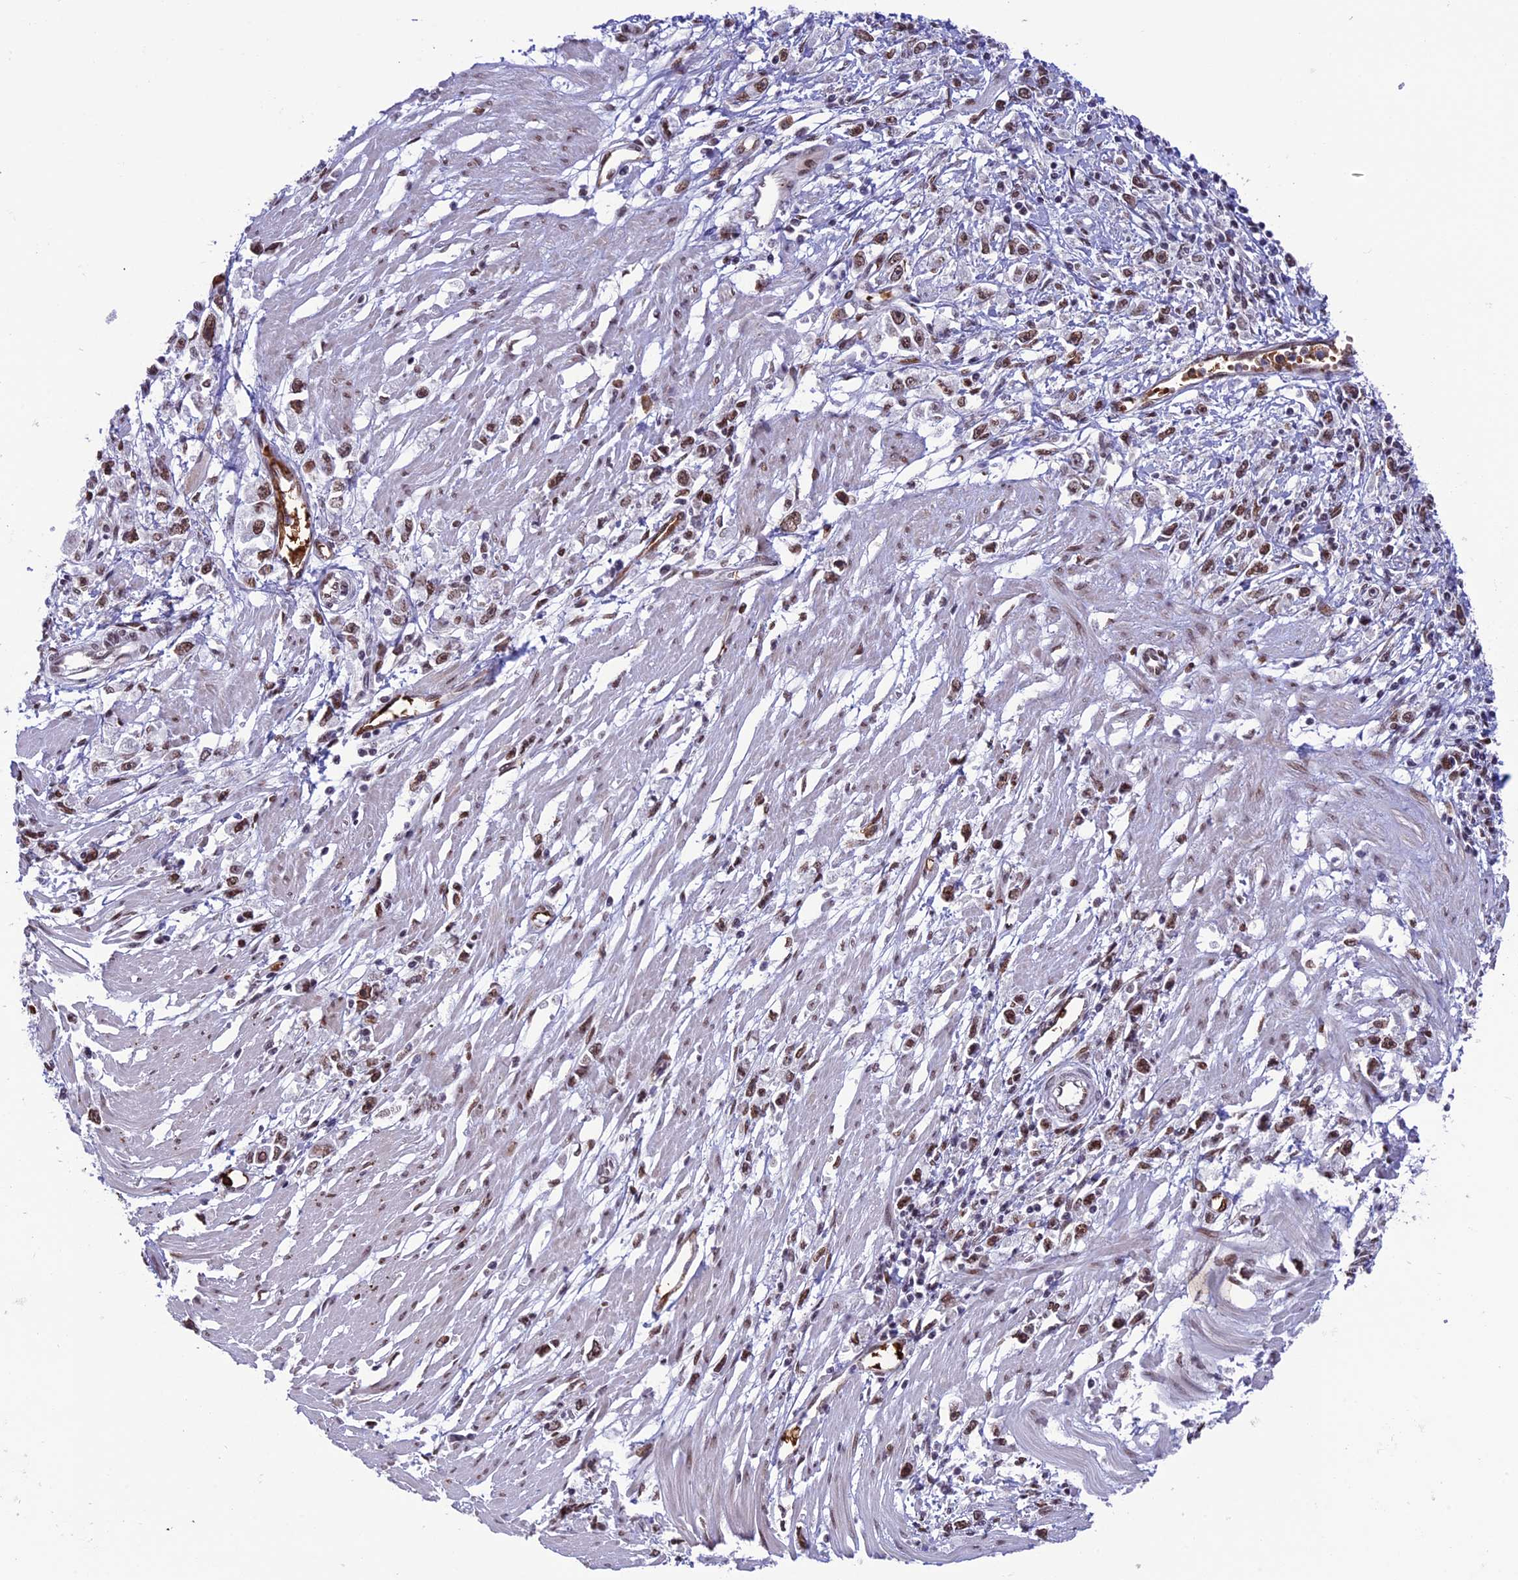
{"staining": {"intensity": "moderate", "quantity": ">75%", "location": "nuclear"}, "tissue": "stomach cancer", "cell_type": "Tumor cells", "image_type": "cancer", "snomed": [{"axis": "morphology", "description": "Adenocarcinoma, NOS"}, {"axis": "topography", "description": "Stomach"}], "caption": "DAB immunohistochemical staining of adenocarcinoma (stomach) displays moderate nuclear protein staining in approximately >75% of tumor cells.", "gene": "MPHOSPH8", "patient": {"sex": "female", "age": 59}}